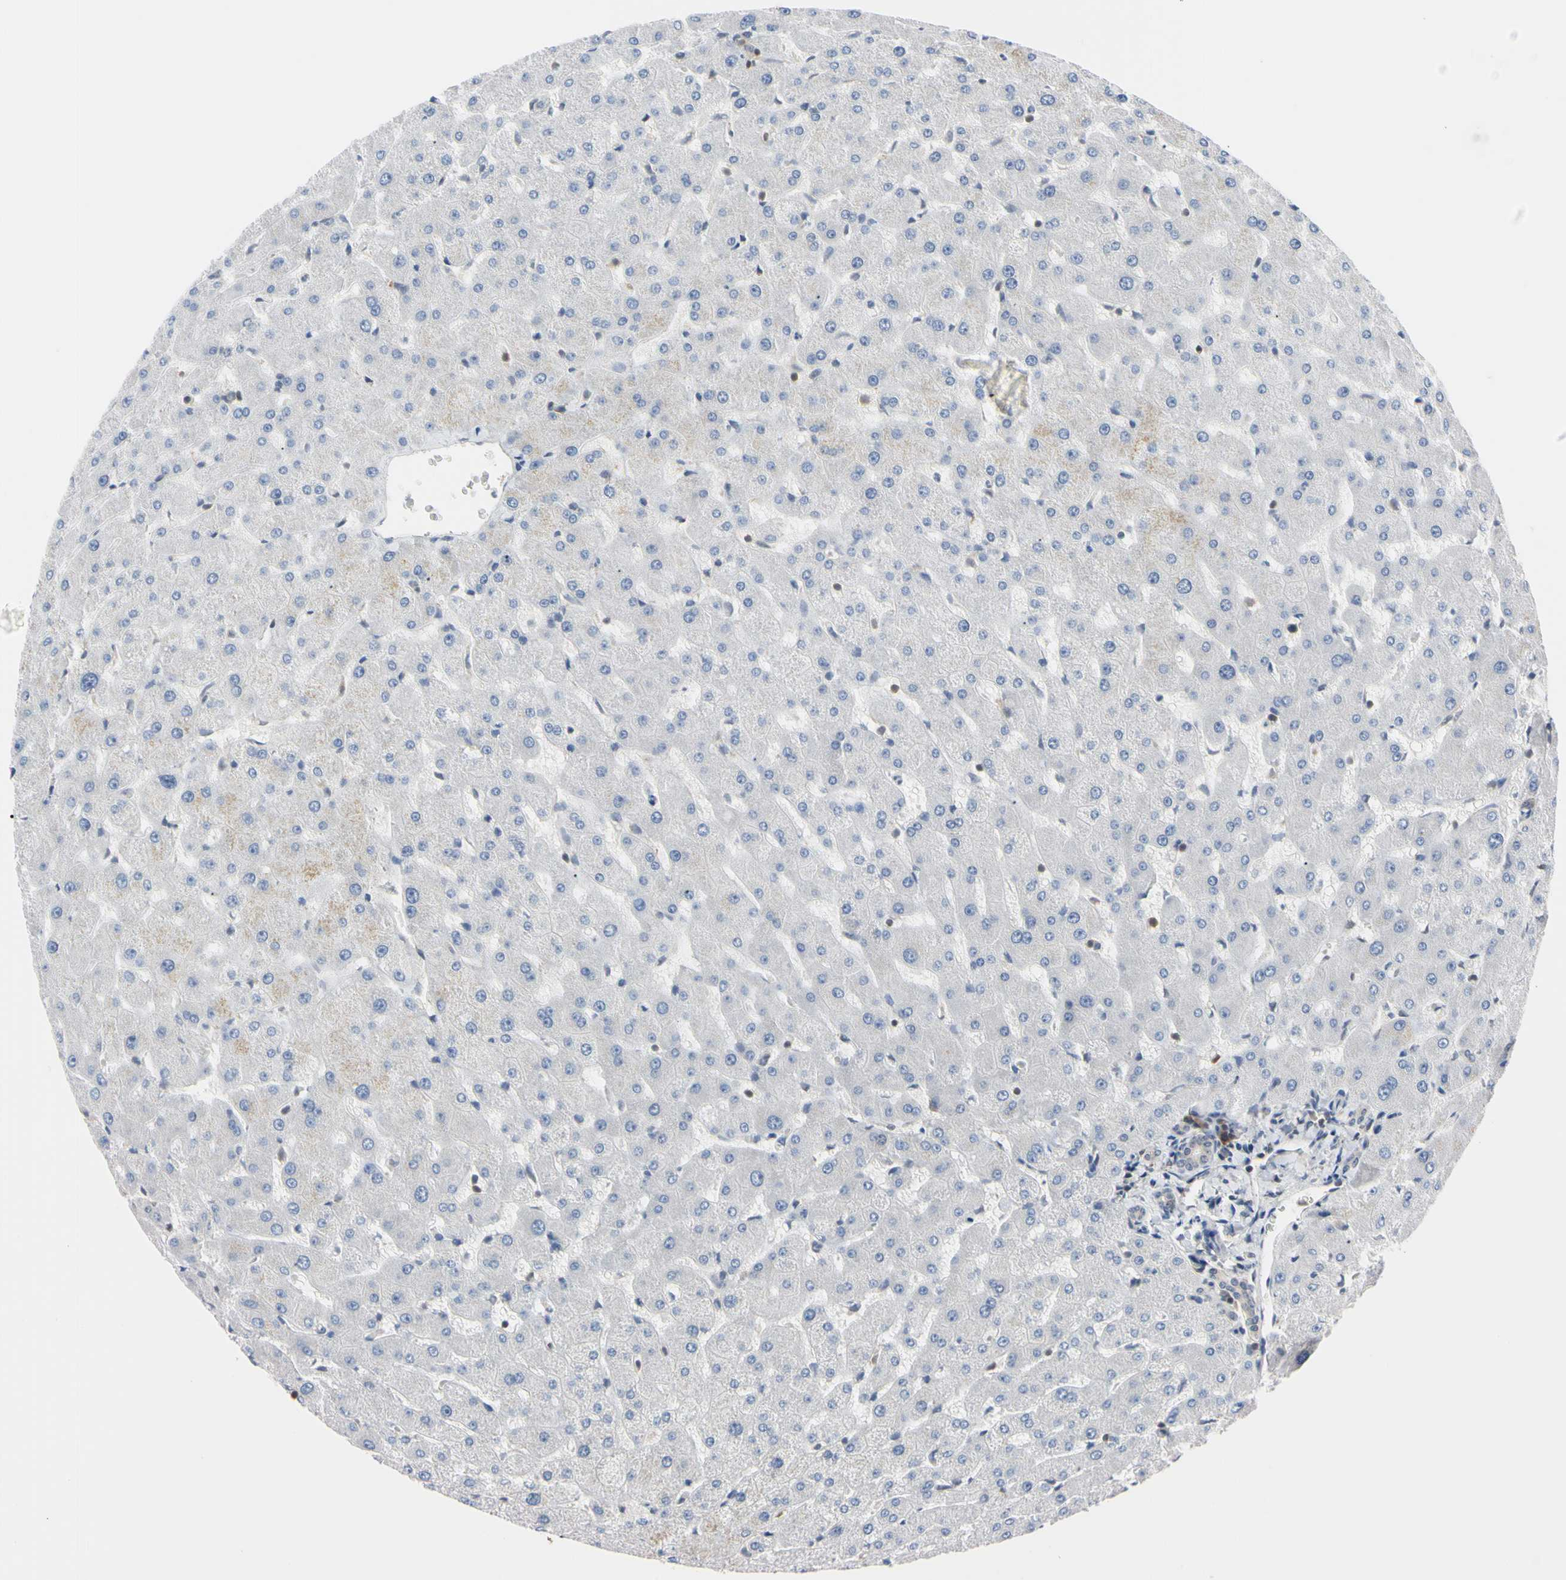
{"staining": {"intensity": "negative", "quantity": "none", "location": "none"}, "tissue": "liver", "cell_type": "Cholangiocytes", "image_type": "normal", "snomed": [{"axis": "morphology", "description": "Normal tissue, NOS"}, {"axis": "topography", "description": "Liver"}], "caption": "A high-resolution histopathology image shows IHC staining of unremarkable liver, which demonstrates no significant positivity in cholangiocytes.", "gene": "UBE2I", "patient": {"sex": "female", "age": 63}}